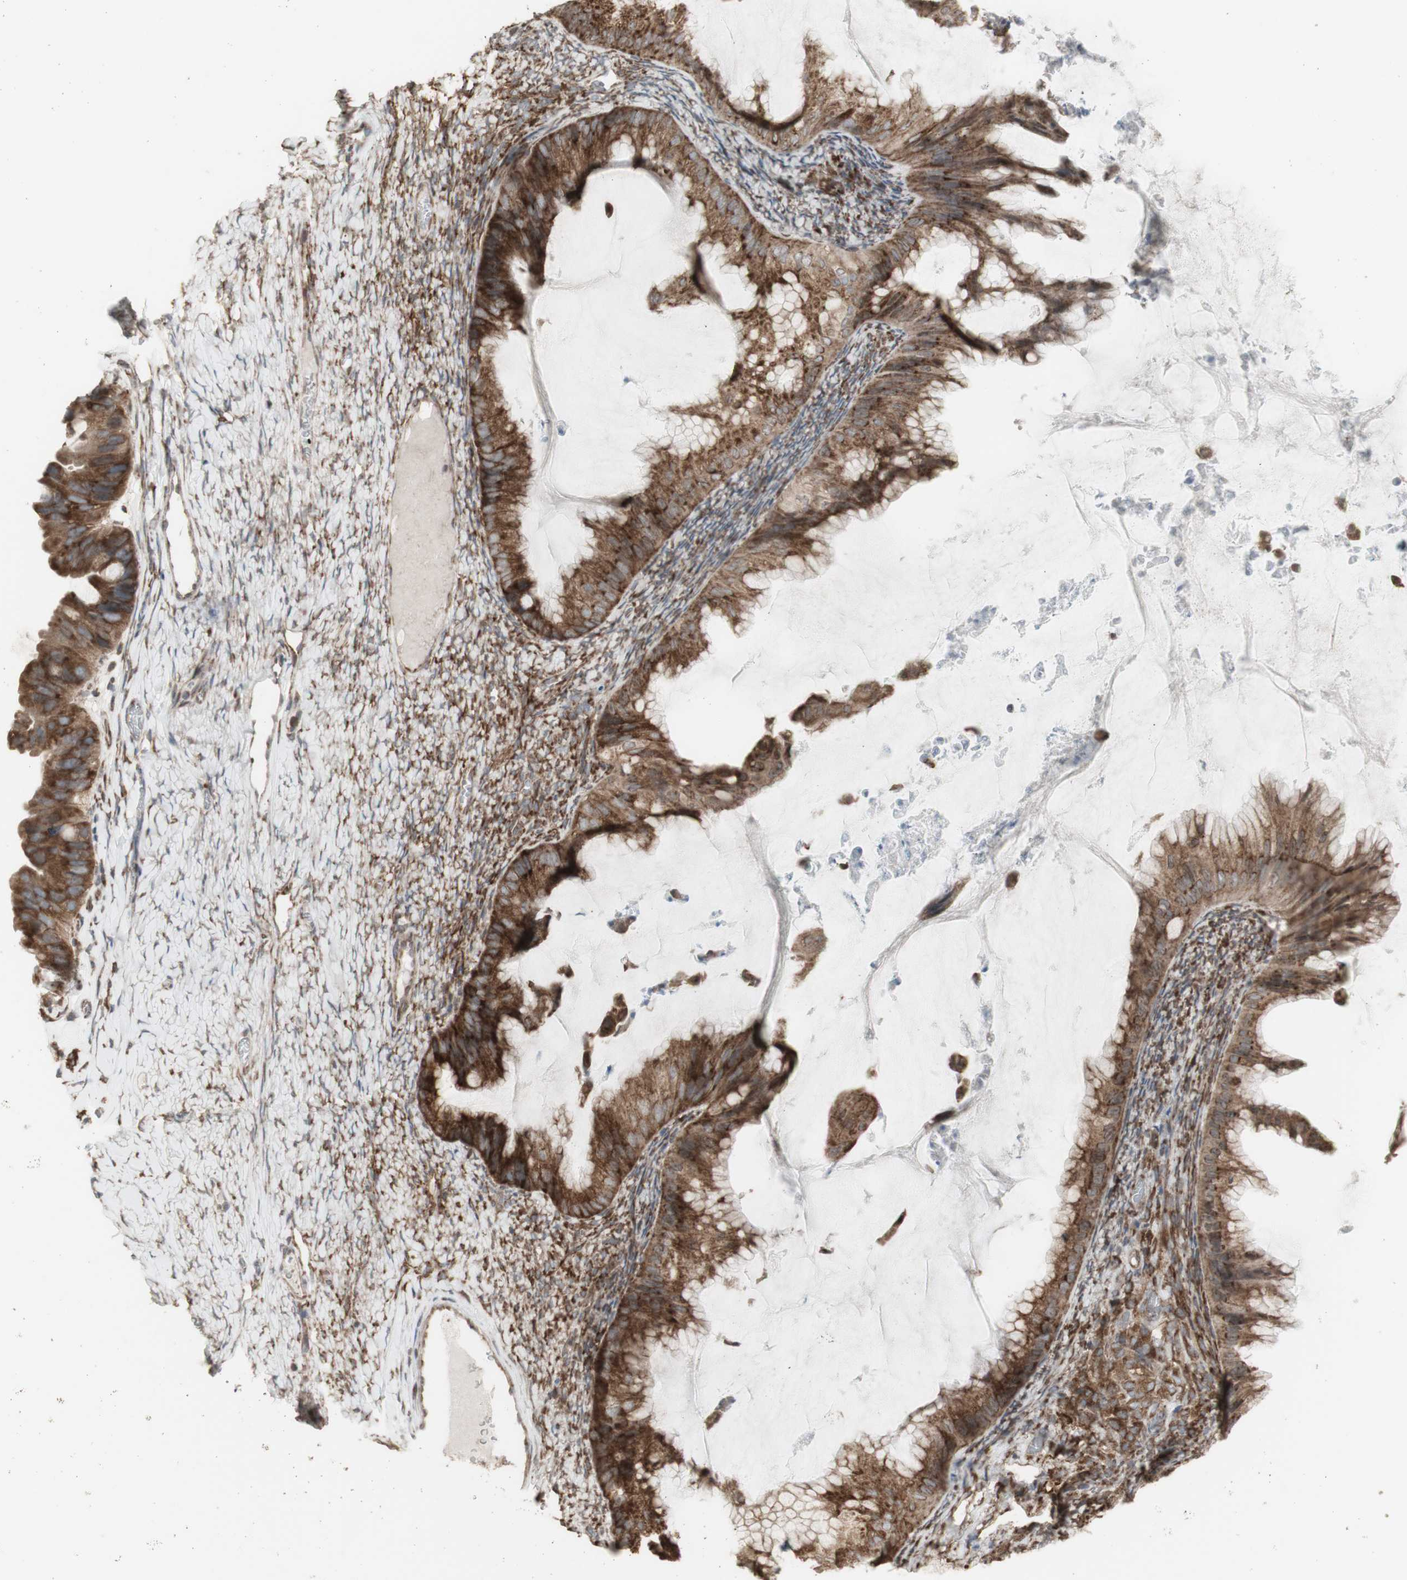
{"staining": {"intensity": "strong", "quantity": ">75%", "location": "cytoplasmic/membranous"}, "tissue": "ovarian cancer", "cell_type": "Tumor cells", "image_type": "cancer", "snomed": [{"axis": "morphology", "description": "Cystadenocarcinoma, mucinous, NOS"}, {"axis": "topography", "description": "Ovary"}], "caption": "Immunohistochemical staining of ovarian cancer shows strong cytoplasmic/membranous protein expression in about >75% of tumor cells.", "gene": "FKBP3", "patient": {"sex": "female", "age": 61}}